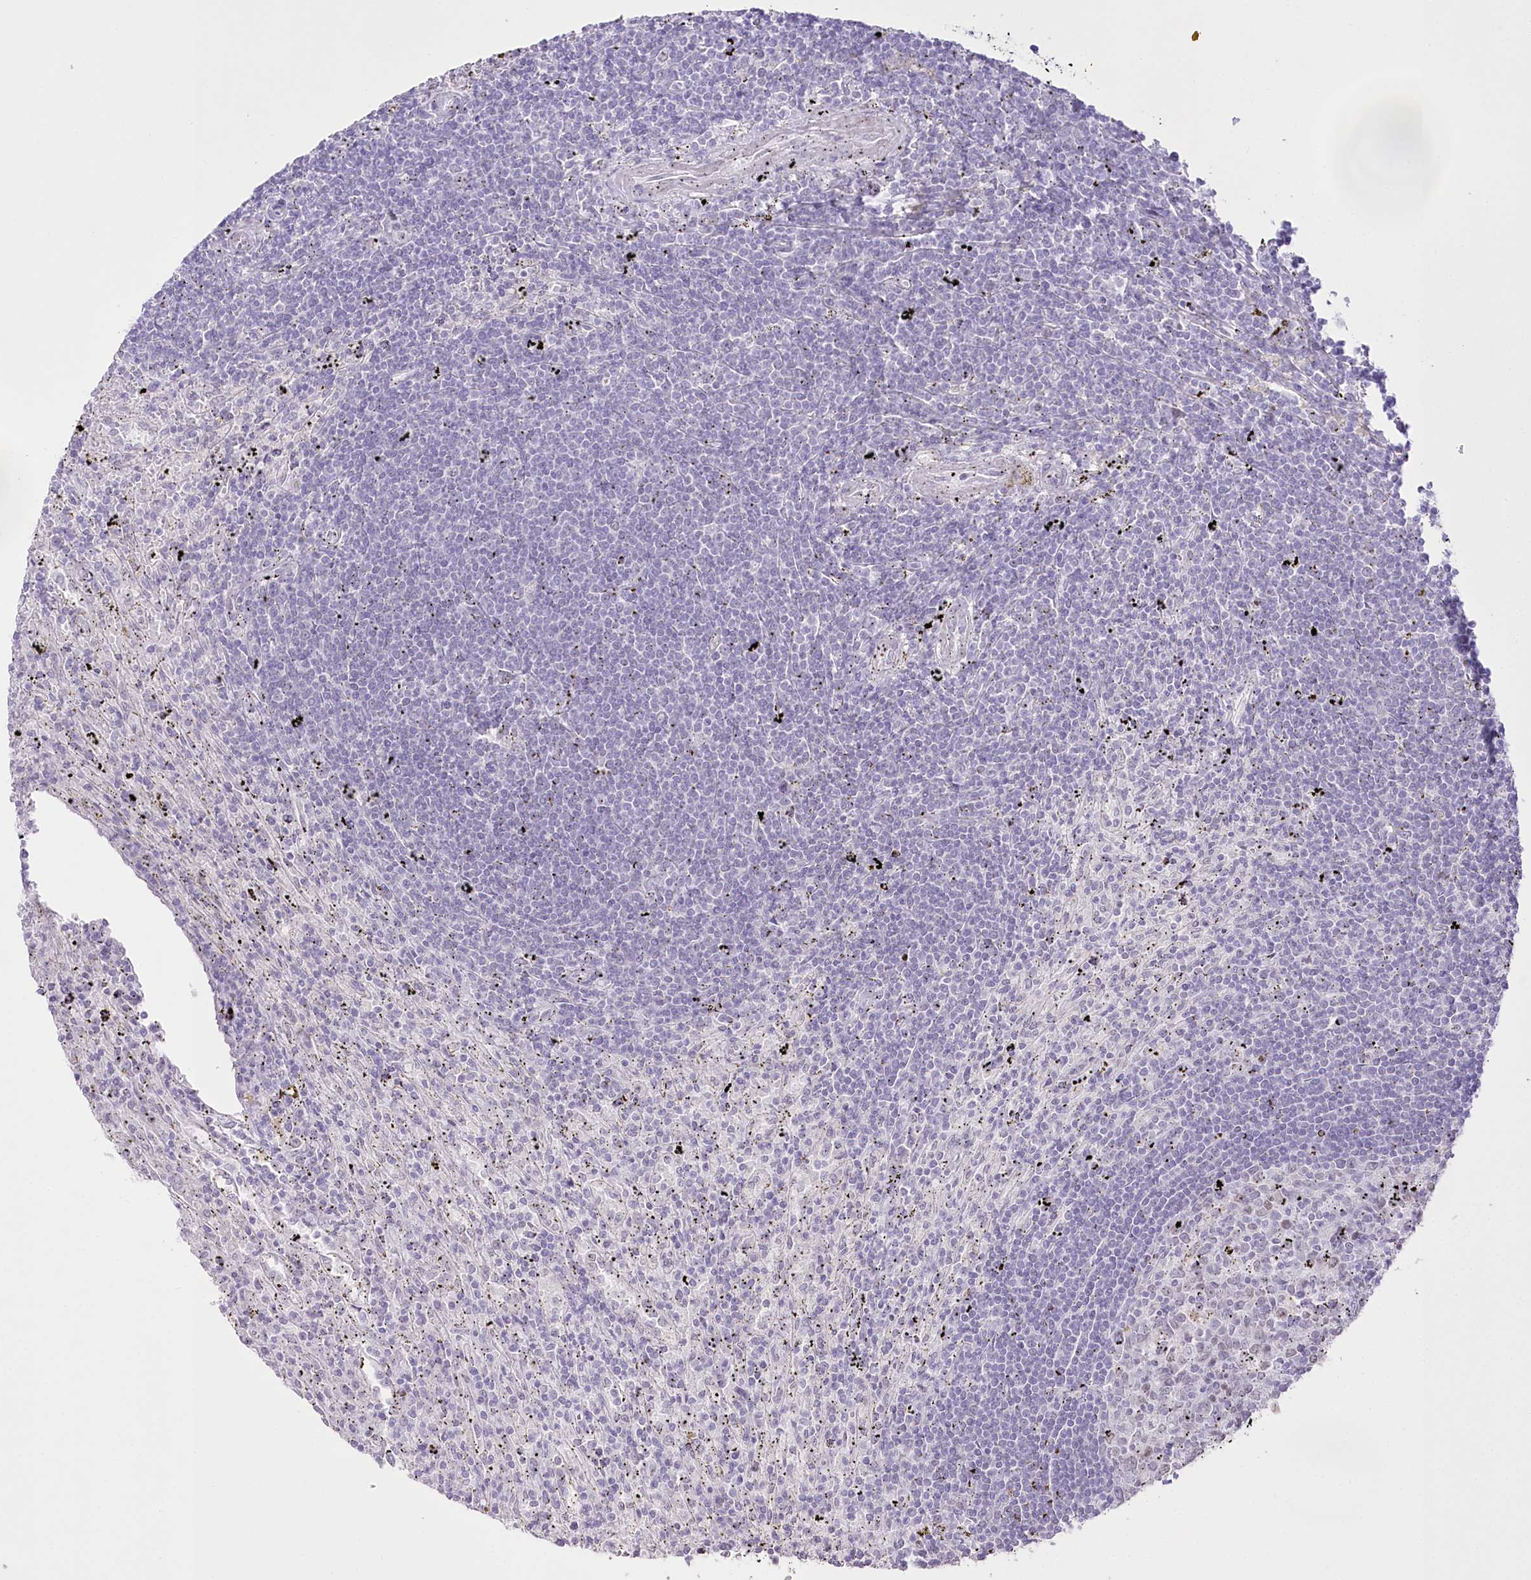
{"staining": {"intensity": "negative", "quantity": "none", "location": "none"}, "tissue": "lymphoma", "cell_type": "Tumor cells", "image_type": "cancer", "snomed": [{"axis": "morphology", "description": "Malignant lymphoma, non-Hodgkin's type, Low grade"}, {"axis": "topography", "description": "Spleen"}], "caption": "Low-grade malignant lymphoma, non-Hodgkin's type stained for a protein using immunohistochemistry shows no positivity tumor cells.", "gene": "SLC39A10", "patient": {"sex": "male", "age": 76}}